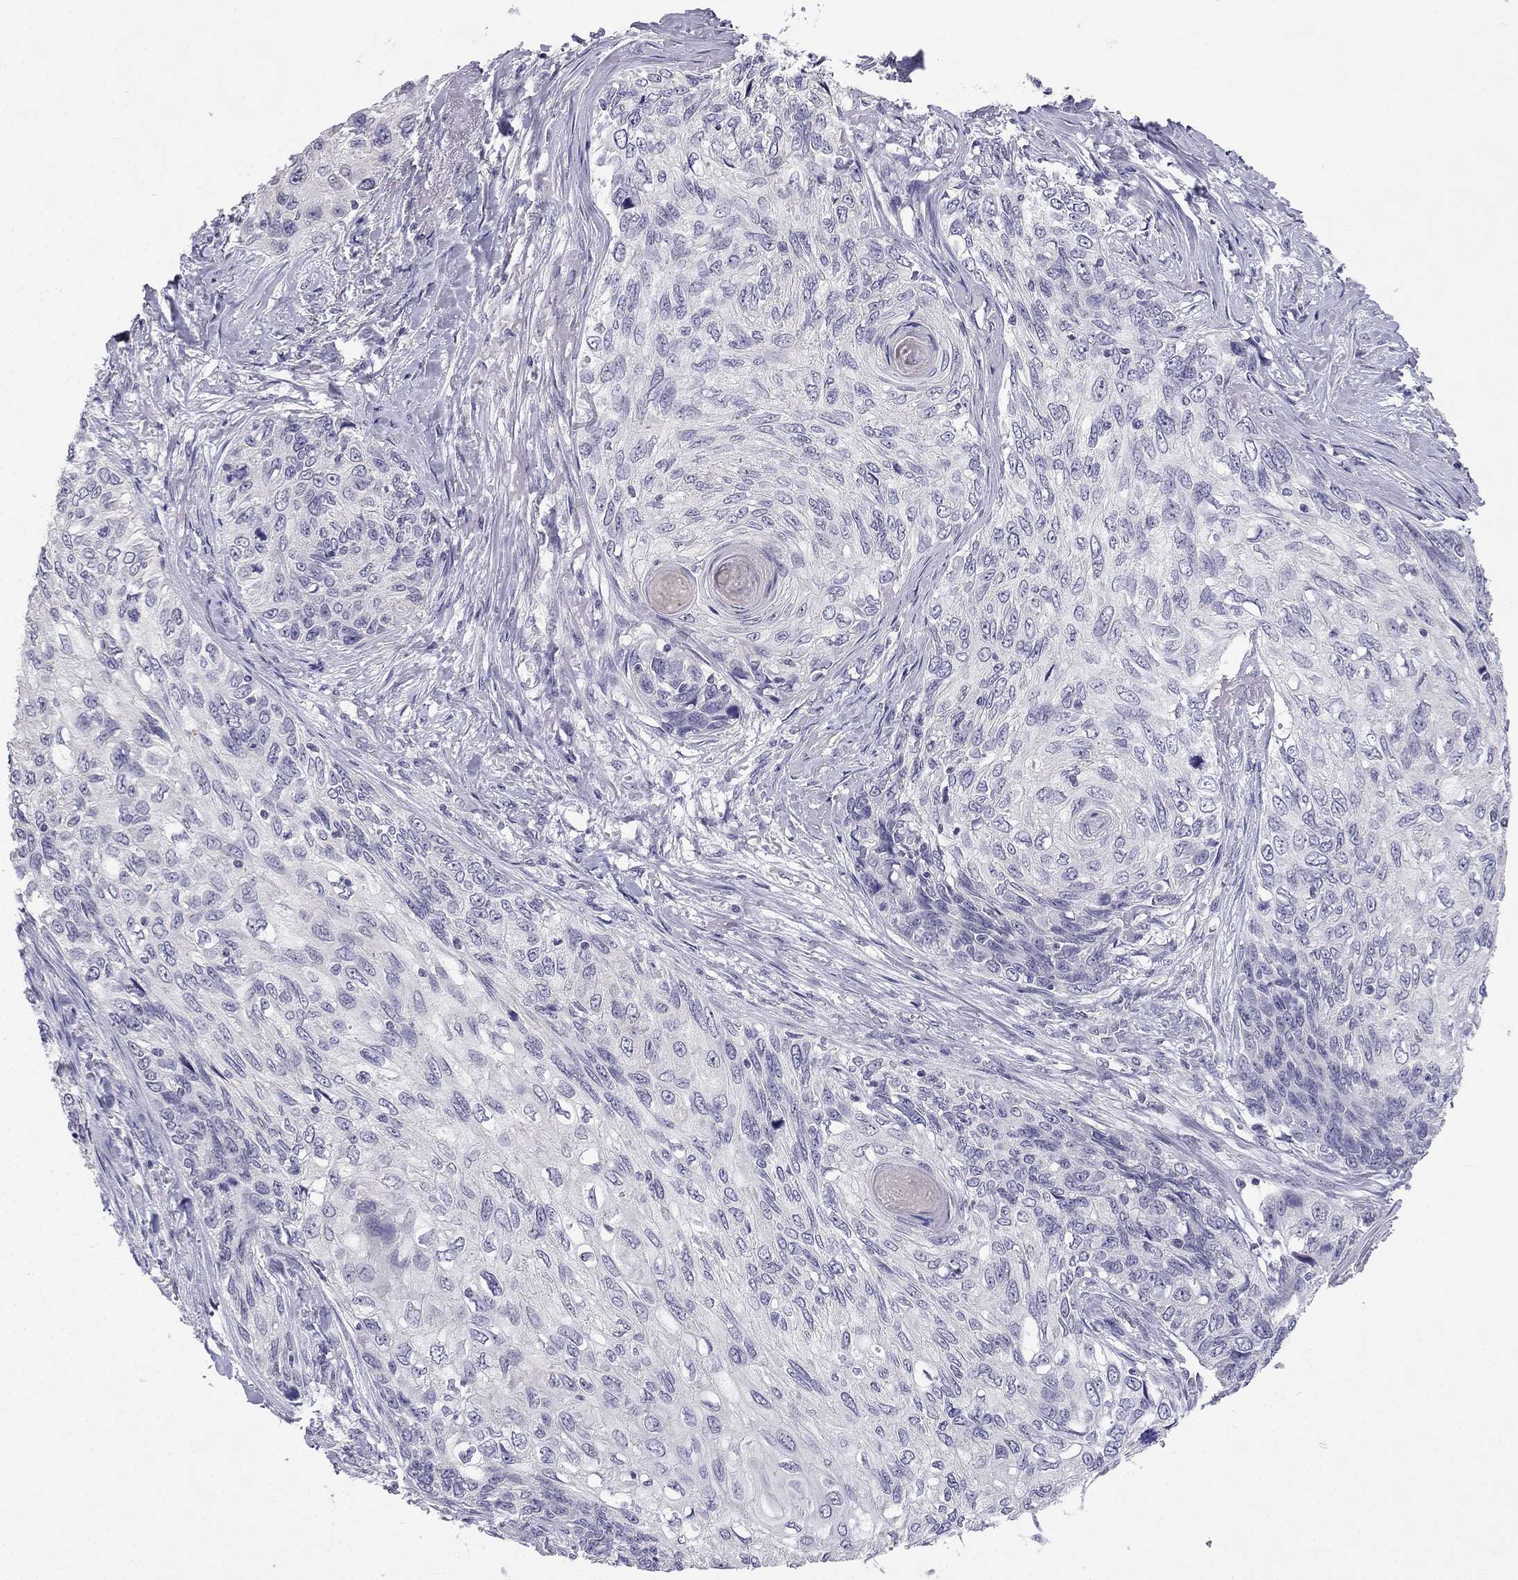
{"staining": {"intensity": "negative", "quantity": "none", "location": "none"}, "tissue": "skin cancer", "cell_type": "Tumor cells", "image_type": "cancer", "snomed": [{"axis": "morphology", "description": "Squamous cell carcinoma, NOS"}, {"axis": "topography", "description": "Skin"}], "caption": "Tumor cells are negative for brown protein staining in skin squamous cell carcinoma.", "gene": "C5orf49", "patient": {"sex": "male", "age": 92}}